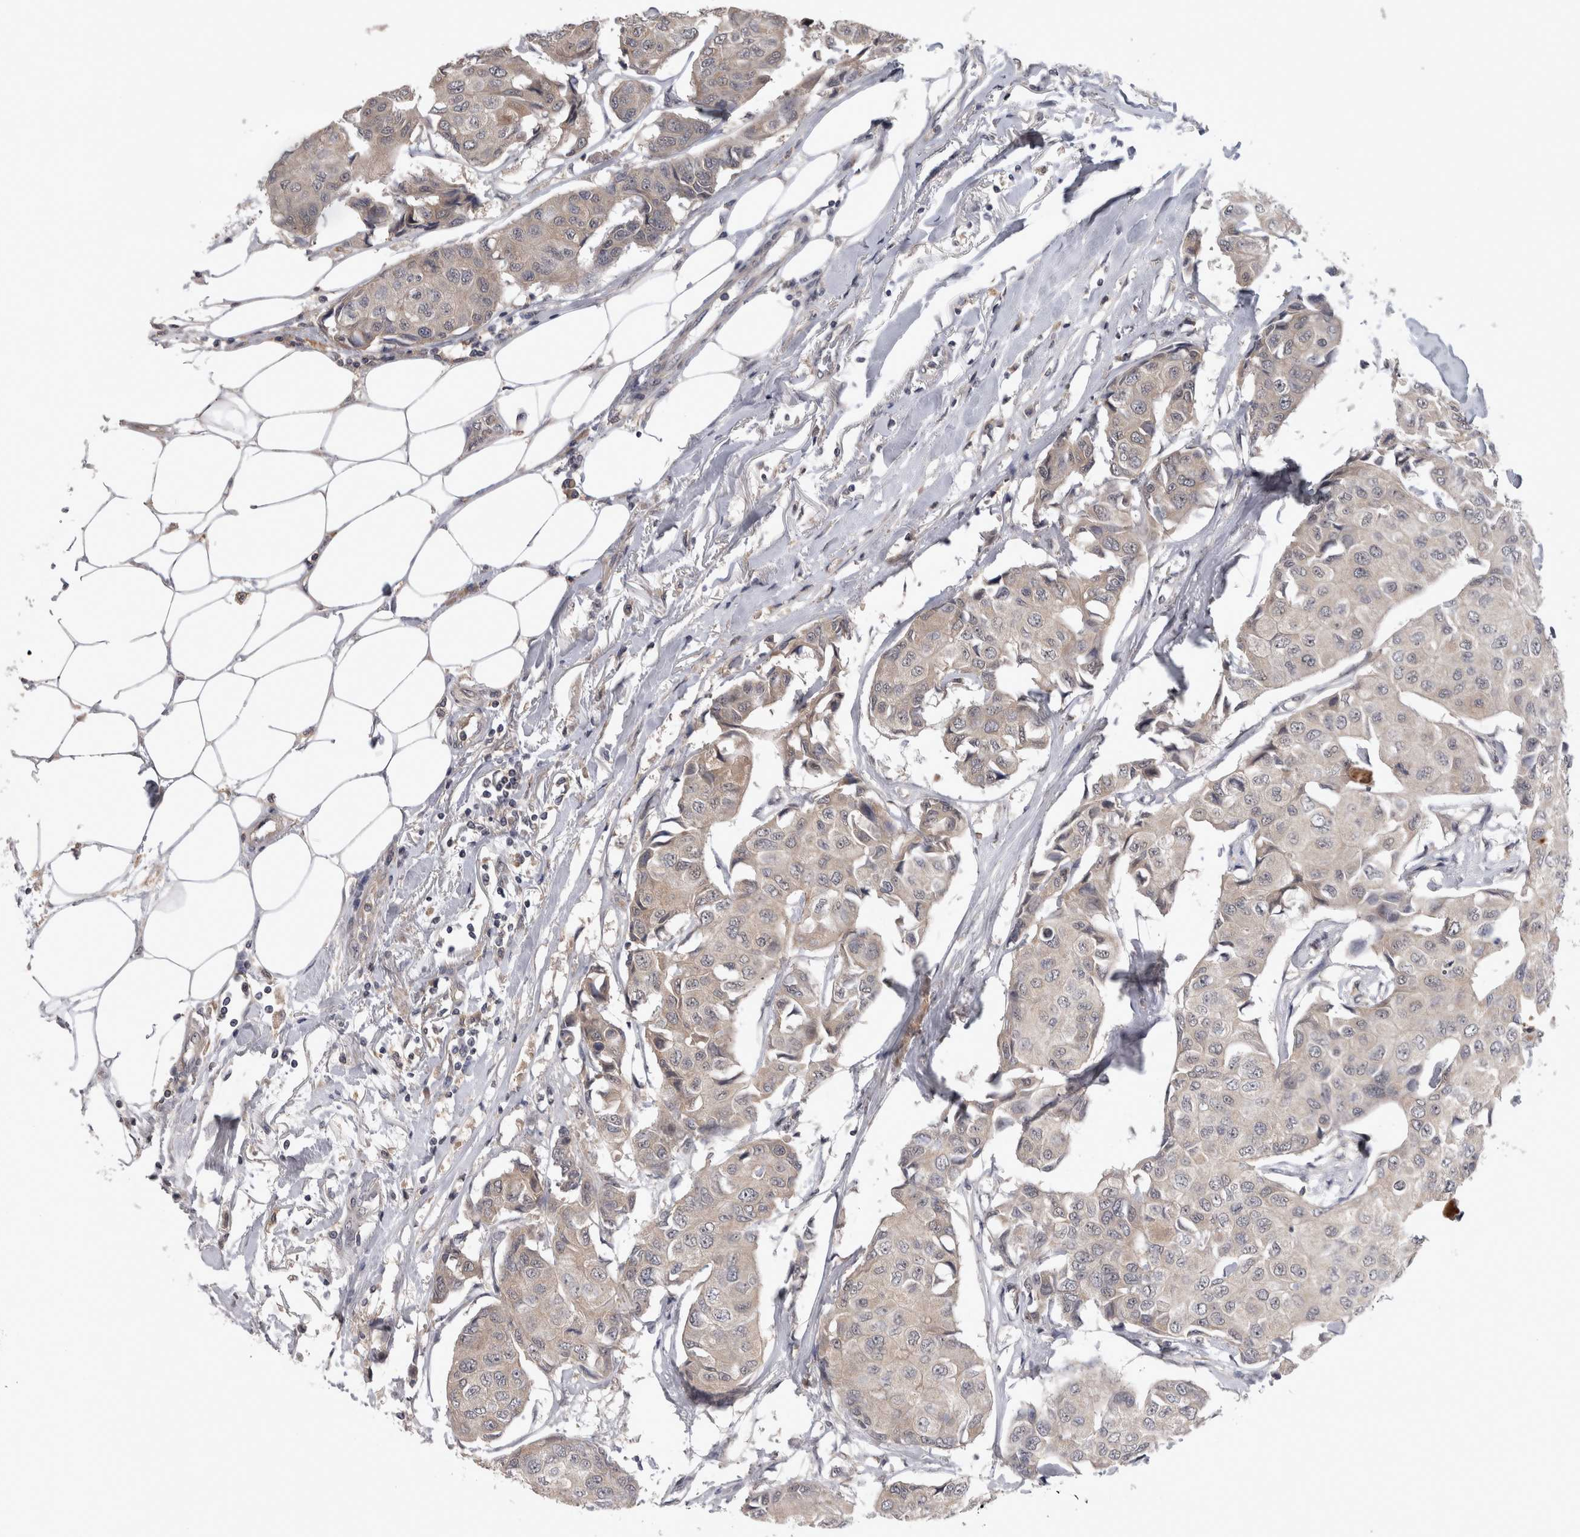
{"staining": {"intensity": "negative", "quantity": "none", "location": "none"}, "tissue": "breast cancer", "cell_type": "Tumor cells", "image_type": "cancer", "snomed": [{"axis": "morphology", "description": "Duct carcinoma"}, {"axis": "topography", "description": "Breast"}], "caption": "Immunohistochemistry of breast cancer shows no expression in tumor cells. (DAB (3,3'-diaminobenzidine) immunohistochemistry (IHC) visualized using brightfield microscopy, high magnification).", "gene": "ZNF114", "patient": {"sex": "female", "age": 80}}